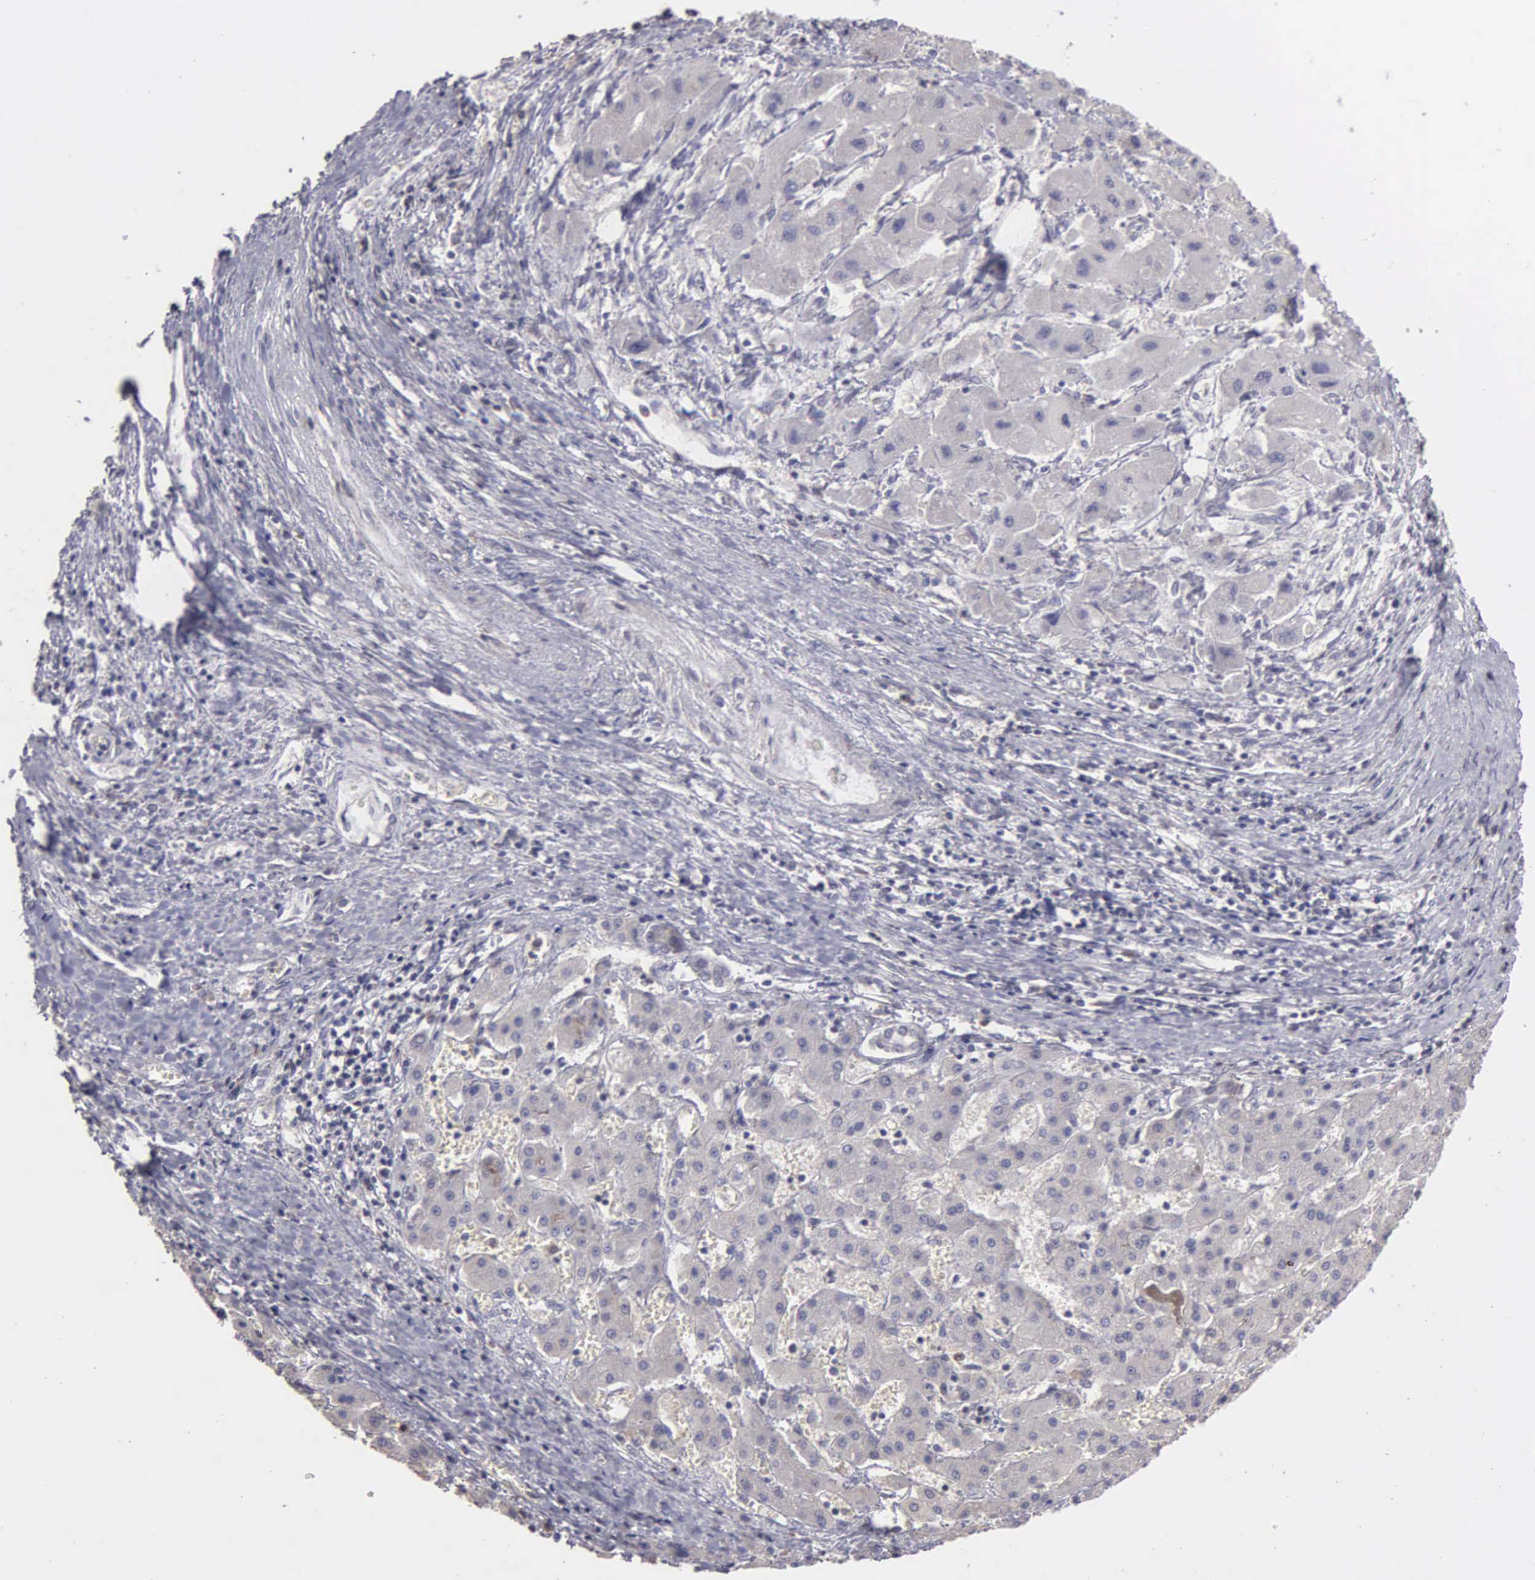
{"staining": {"intensity": "negative", "quantity": "none", "location": "none"}, "tissue": "liver cancer", "cell_type": "Tumor cells", "image_type": "cancer", "snomed": [{"axis": "morphology", "description": "Carcinoma, Hepatocellular, NOS"}, {"axis": "topography", "description": "Liver"}], "caption": "The micrograph shows no staining of tumor cells in liver cancer (hepatocellular carcinoma).", "gene": "BRD1", "patient": {"sex": "male", "age": 24}}